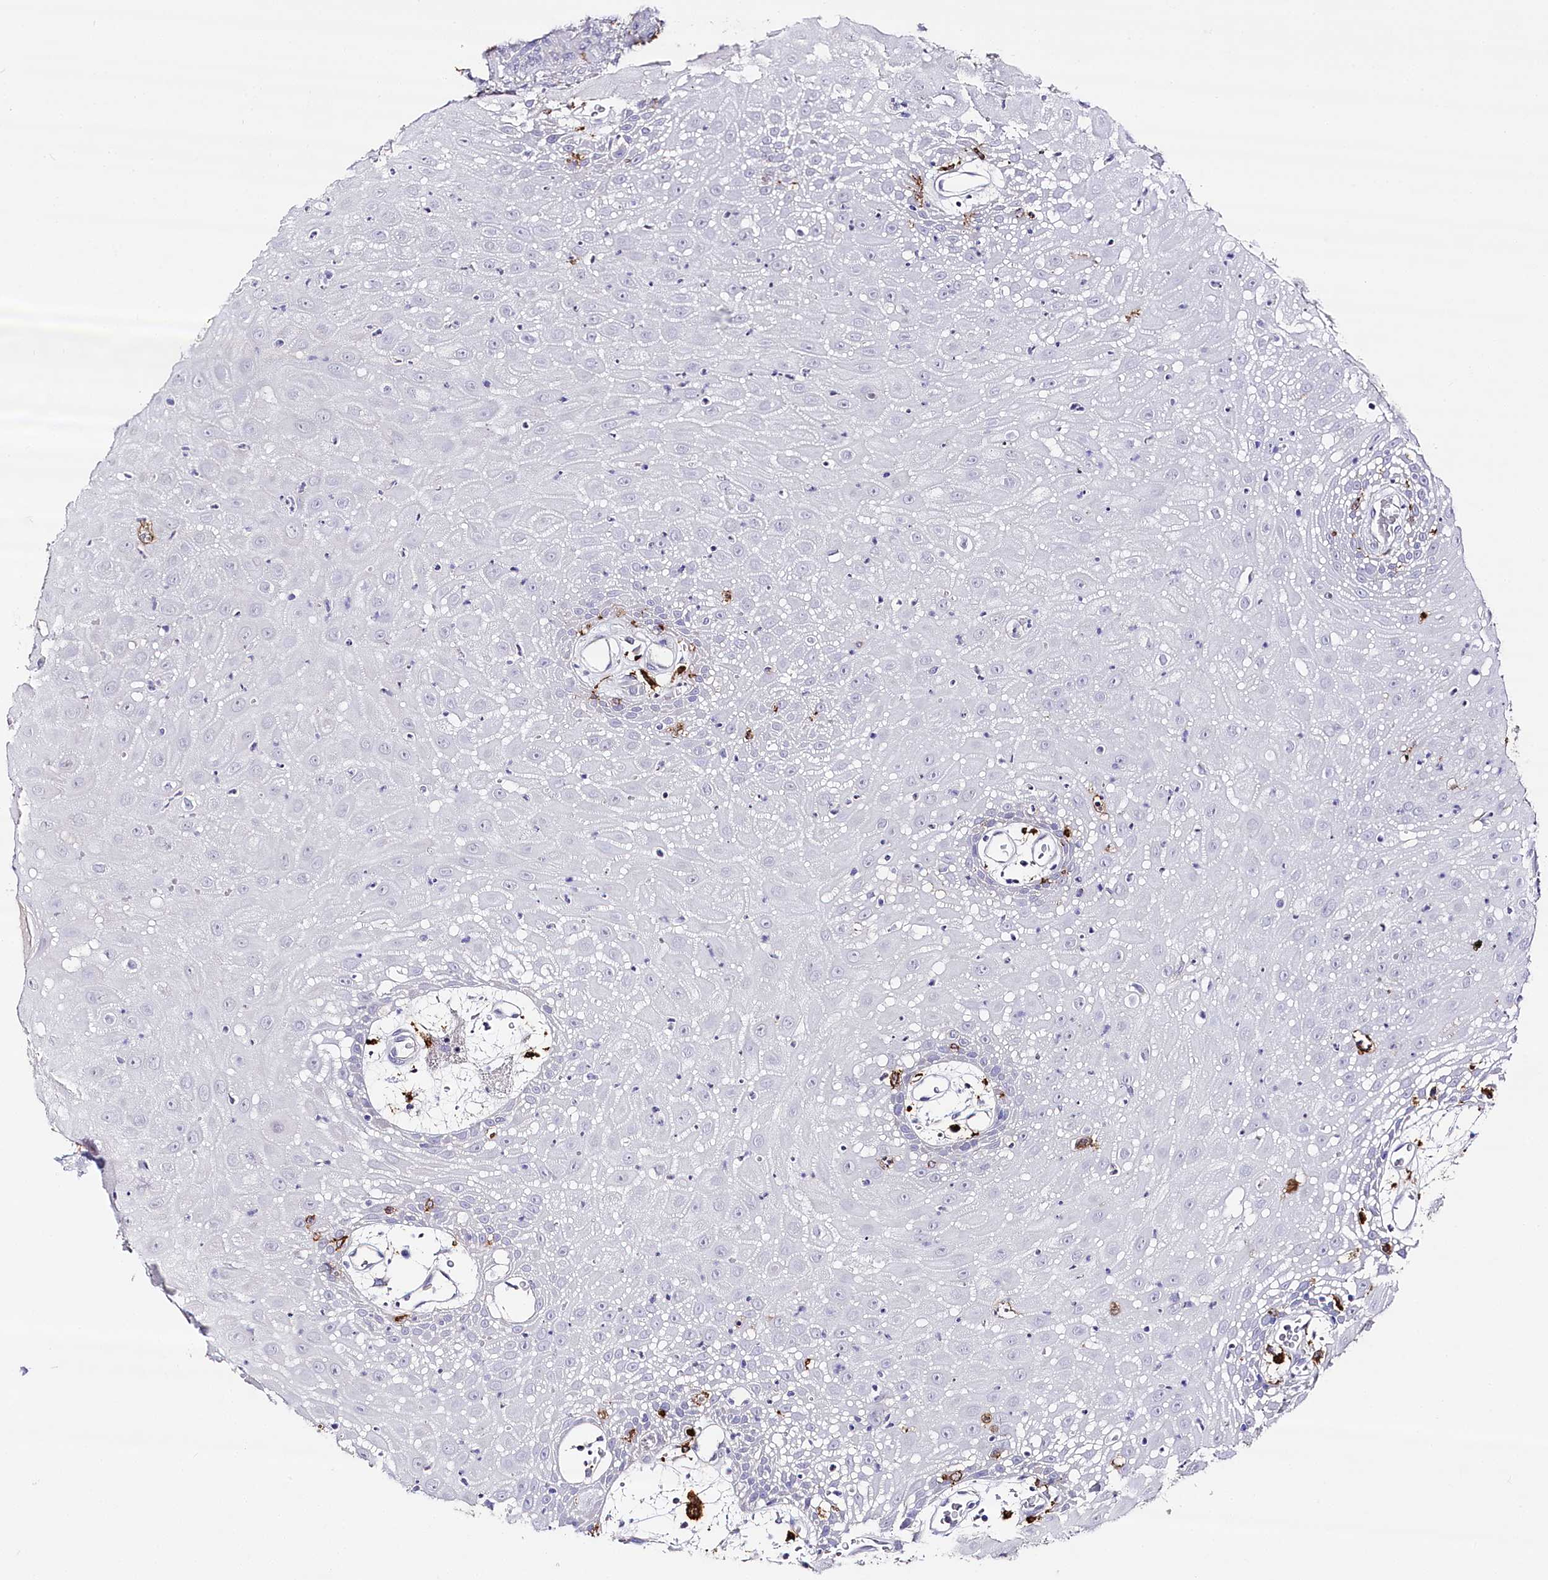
{"staining": {"intensity": "negative", "quantity": "none", "location": "none"}, "tissue": "oral mucosa", "cell_type": "Squamous epithelial cells", "image_type": "normal", "snomed": [{"axis": "morphology", "description": "Normal tissue, NOS"}, {"axis": "topography", "description": "Skeletal muscle"}, {"axis": "topography", "description": "Oral tissue"}, {"axis": "topography", "description": "Salivary gland"}, {"axis": "topography", "description": "Peripheral nerve tissue"}], "caption": "High magnification brightfield microscopy of benign oral mucosa stained with DAB (3,3'-diaminobenzidine) (brown) and counterstained with hematoxylin (blue): squamous epithelial cells show no significant staining.", "gene": "CLEC4M", "patient": {"sex": "male", "age": 54}}